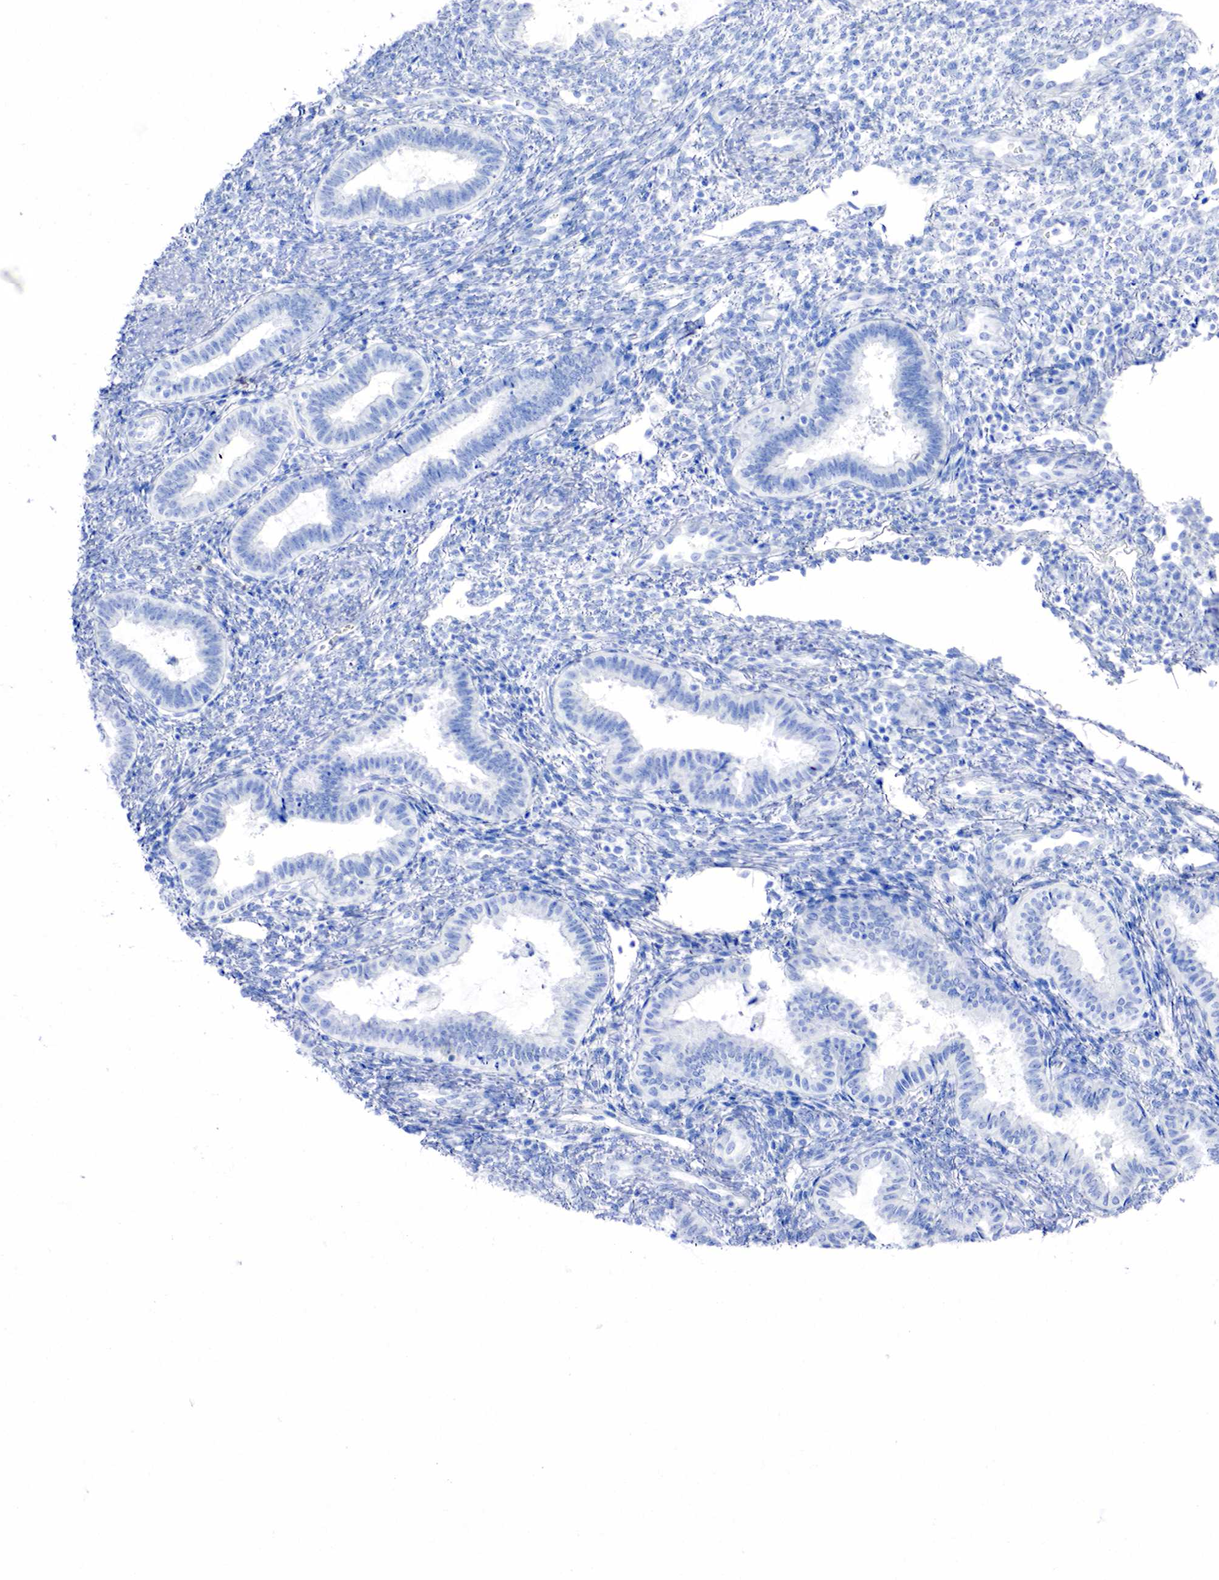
{"staining": {"intensity": "negative", "quantity": "none", "location": "none"}, "tissue": "endometrium", "cell_type": "Cells in endometrial stroma", "image_type": "normal", "snomed": [{"axis": "morphology", "description": "Normal tissue, NOS"}, {"axis": "topography", "description": "Endometrium"}], "caption": "A high-resolution image shows IHC staining of unremarkable endometrium, which shows no significant staining in cells in endometrial stroma.", "gene": "INHA", "patient": {"sex": "female", "age": 36}}